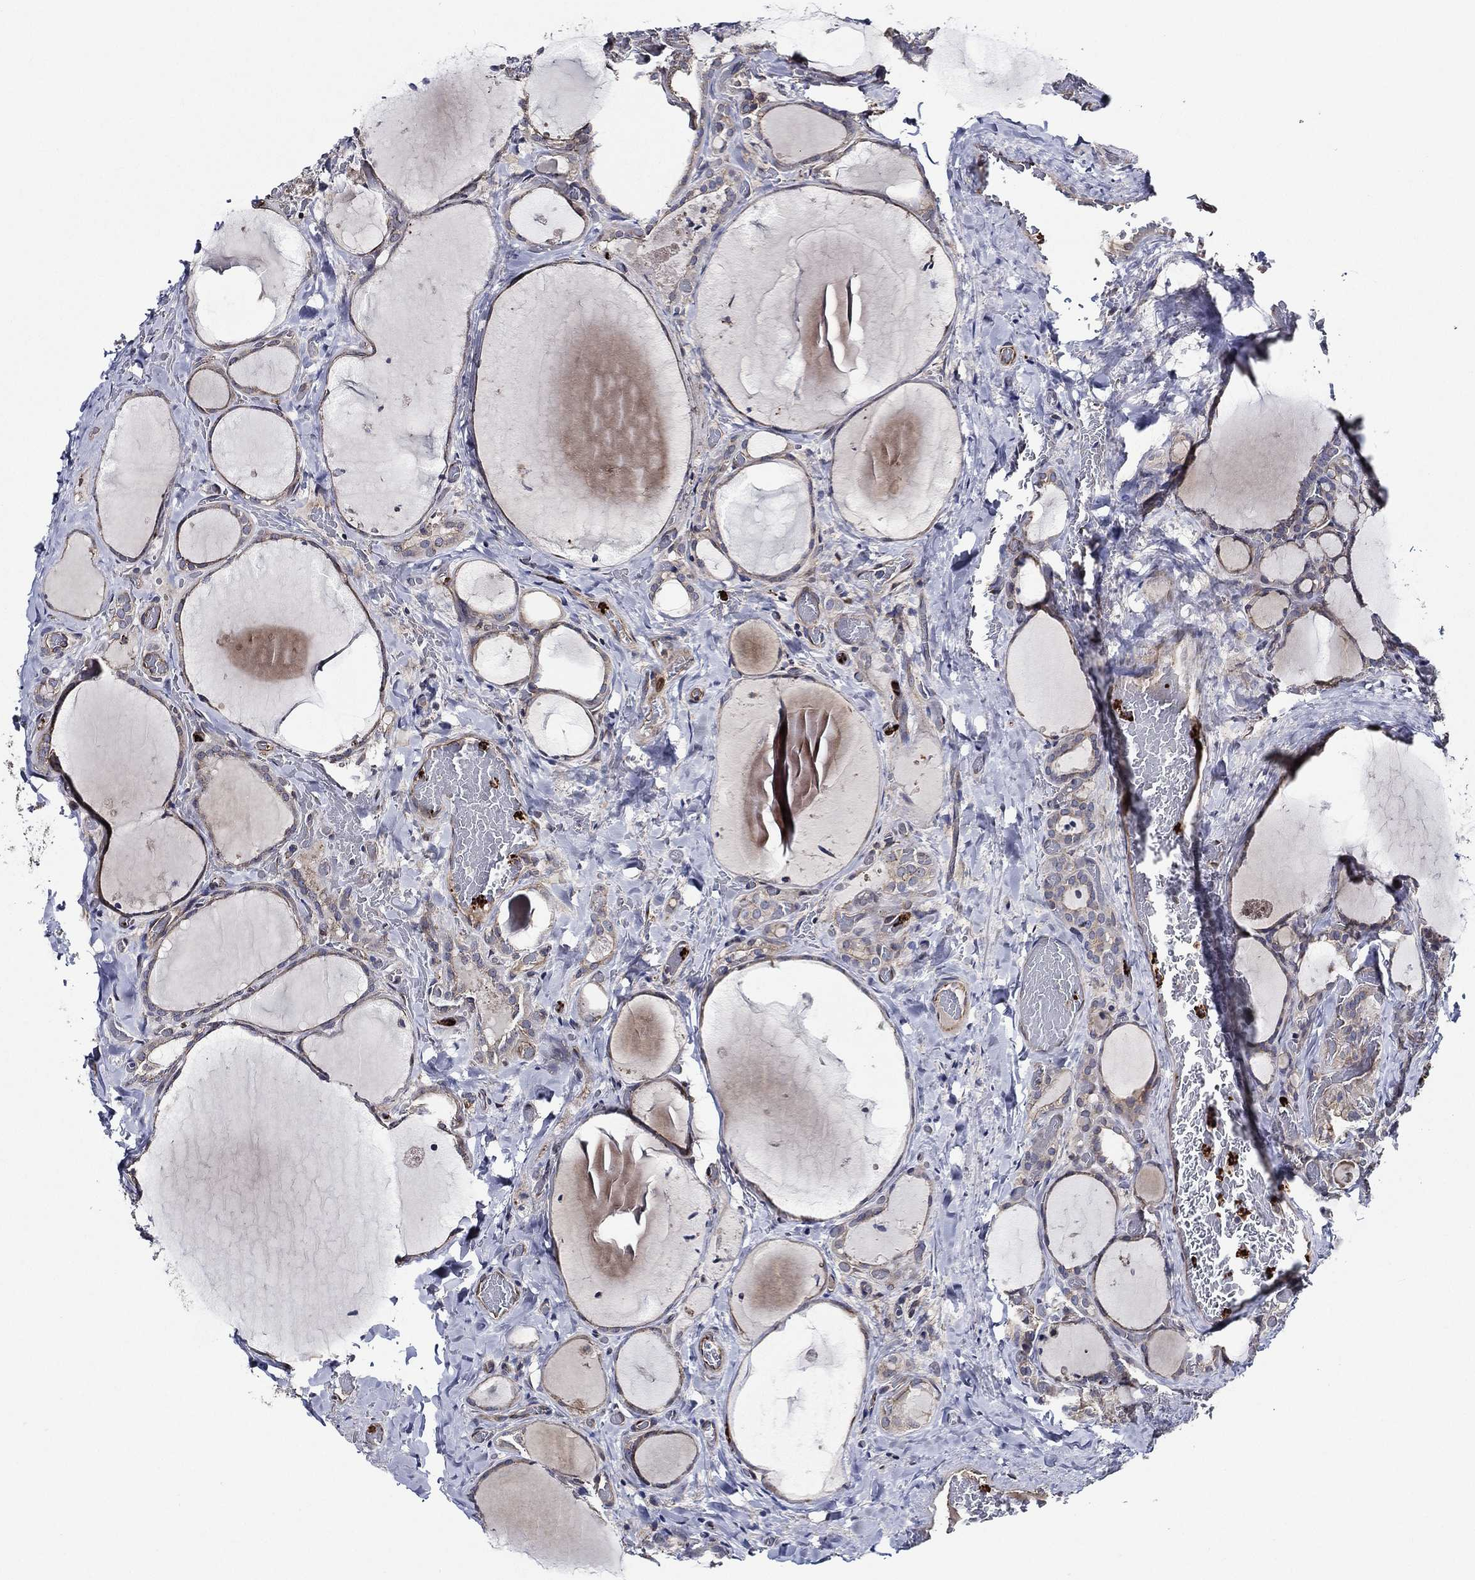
{"staining": {"intensity": "negative", "quantity": "none", "location": "none"}, "tissue": "thyroid cancer", "cell_type": "Tumor cells", "image_type": "cancer", "snomed": [{"axis": "morphology", "description": "Papillary adenocarcinoma, NOS"}, {"axis": "topography", "description": "Thyroid gland"}], "caption": "Tumor cells are negative for protein expression in human papillary adenocarcinoma (thyroid).", "gene": "KIF20B", "patient": {"sex": "female", "age": 39}}